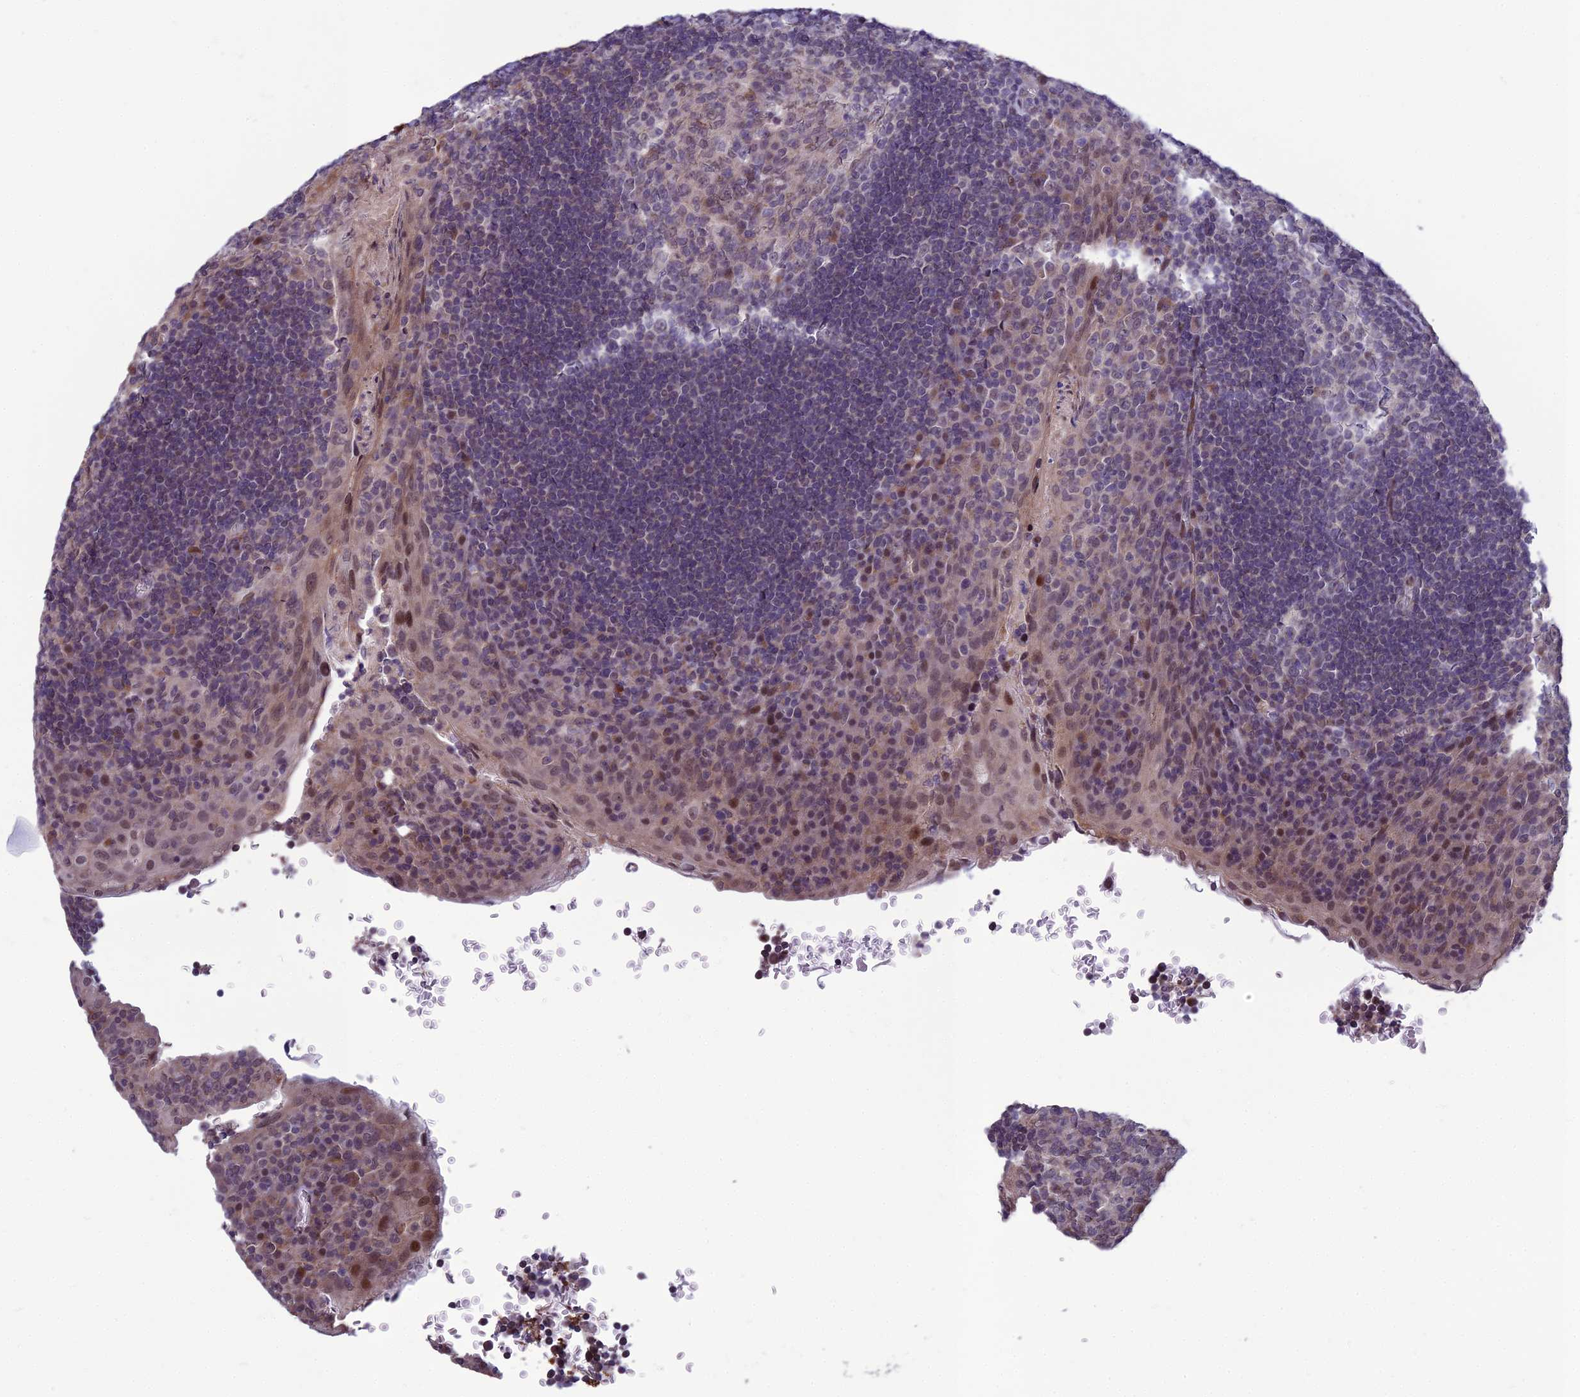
{"staining": {"intensity": "weak", "quantity": "<25%", "location": "nuclear"}, "tissue": "tonsil", "cell_type": "Germinal center cells", "image_type": "normal", "snomed": [{"axis": "morphology", "description": "Normal tissue, NOS"}, {"axis": "topography", "description": "Tonsil"}], "caption": "DAB (3,3'-diaminobenzidine) immunohistochemical staining of unremarkable tonsil reveals no significant expression in germinal center cells.", "gene": "FBRS", "patient": {"sex": "male", "age": 17}}